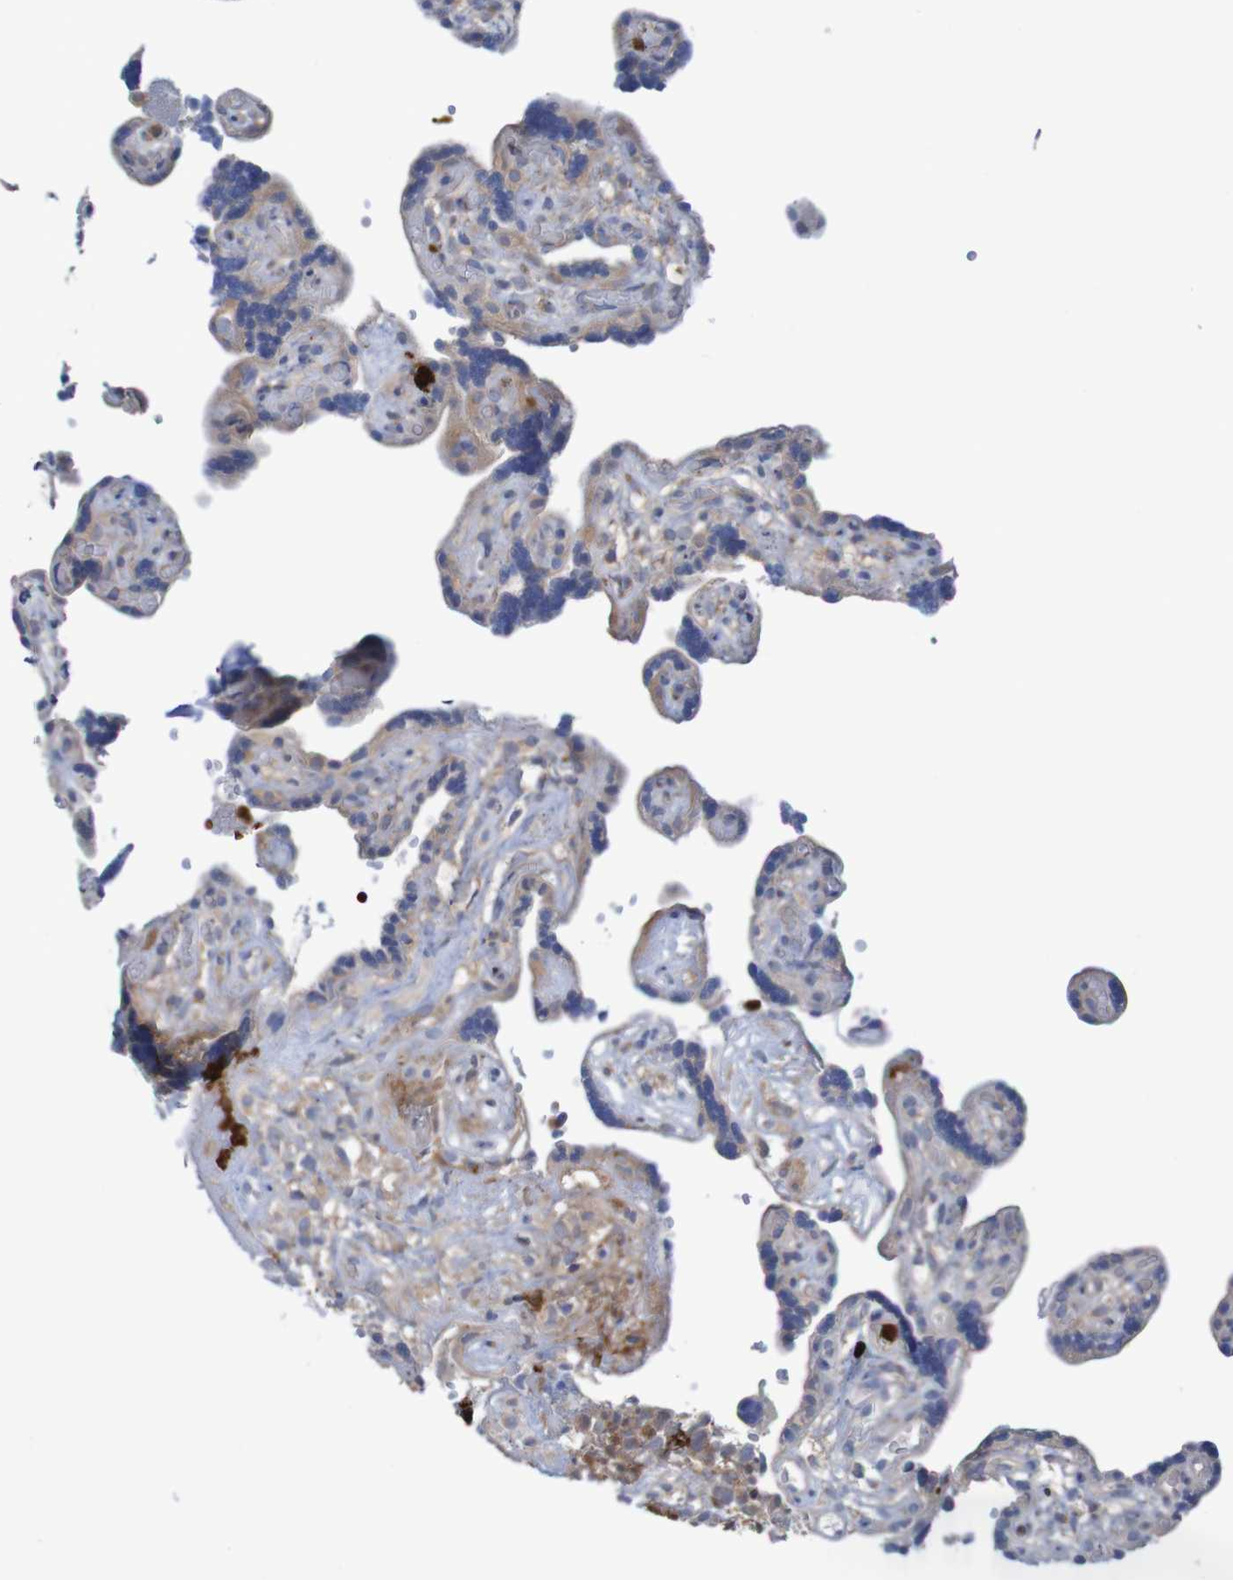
{"staining": {"intensity": "moderate", "quantity": ">75%", "location": "cytoplasmic/membranous"}, "tissue": "placenta", "cell_type": "Decidual cells", "image_type": "normal", "snomed": [{"axis": "morphology", "description": "Normal tissue, NOS"}, {"axis": "topography", "description": "Placenta"}], "caption": "Immunohistochemistry (IHC) photomicrograph of unremarkable placenta: placenta stained using IHC reveals medium levels of moderate protein expression localized specifically in the cytoplasmic/membranous of decidual cells, appearing as a cytoplasmic/membranous brown color.", "gene": "PARP4", "patient": {"sex": "female", "age": 30}}